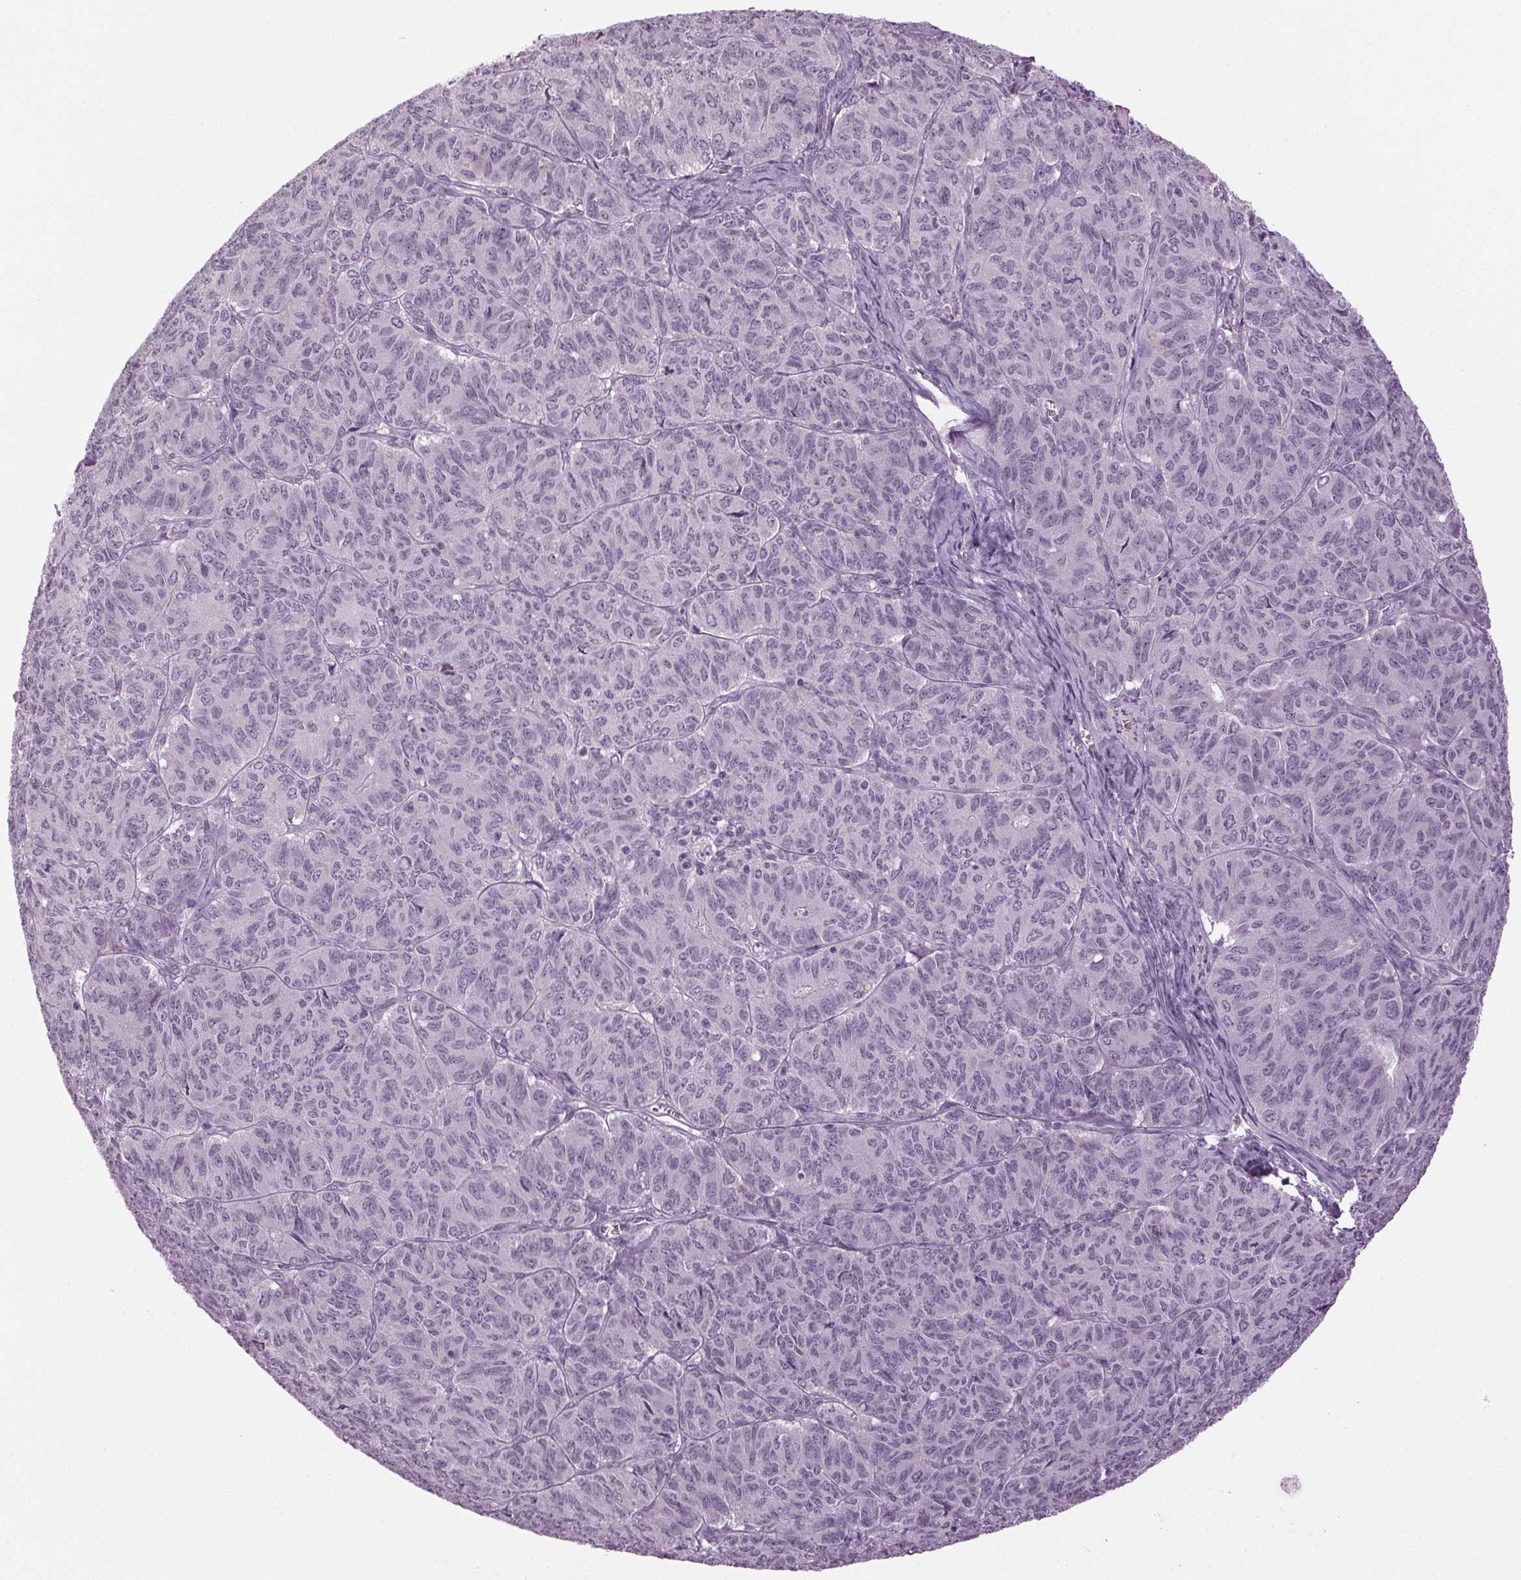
{"staining": {"intensity": "negative", "quantity": "none", "location": "none"}, "tissue": "ovarian cancer", "cell_type": "Tumor cells", "image_type": "cancer", "snomed": [{"axis": "morphology", "description": "Carcinoma, endometroid"}, {"axis": "topography", "description": "Ovary"}], "caption": "A micrograph of human ovarian endometroid carcinoma is negative for staining in tumor cells. (DAB immunohistochemistry with hematoxylin counter stain).", "gene": "DNAH12", "patient": {"sex": "female", "age": 80}}